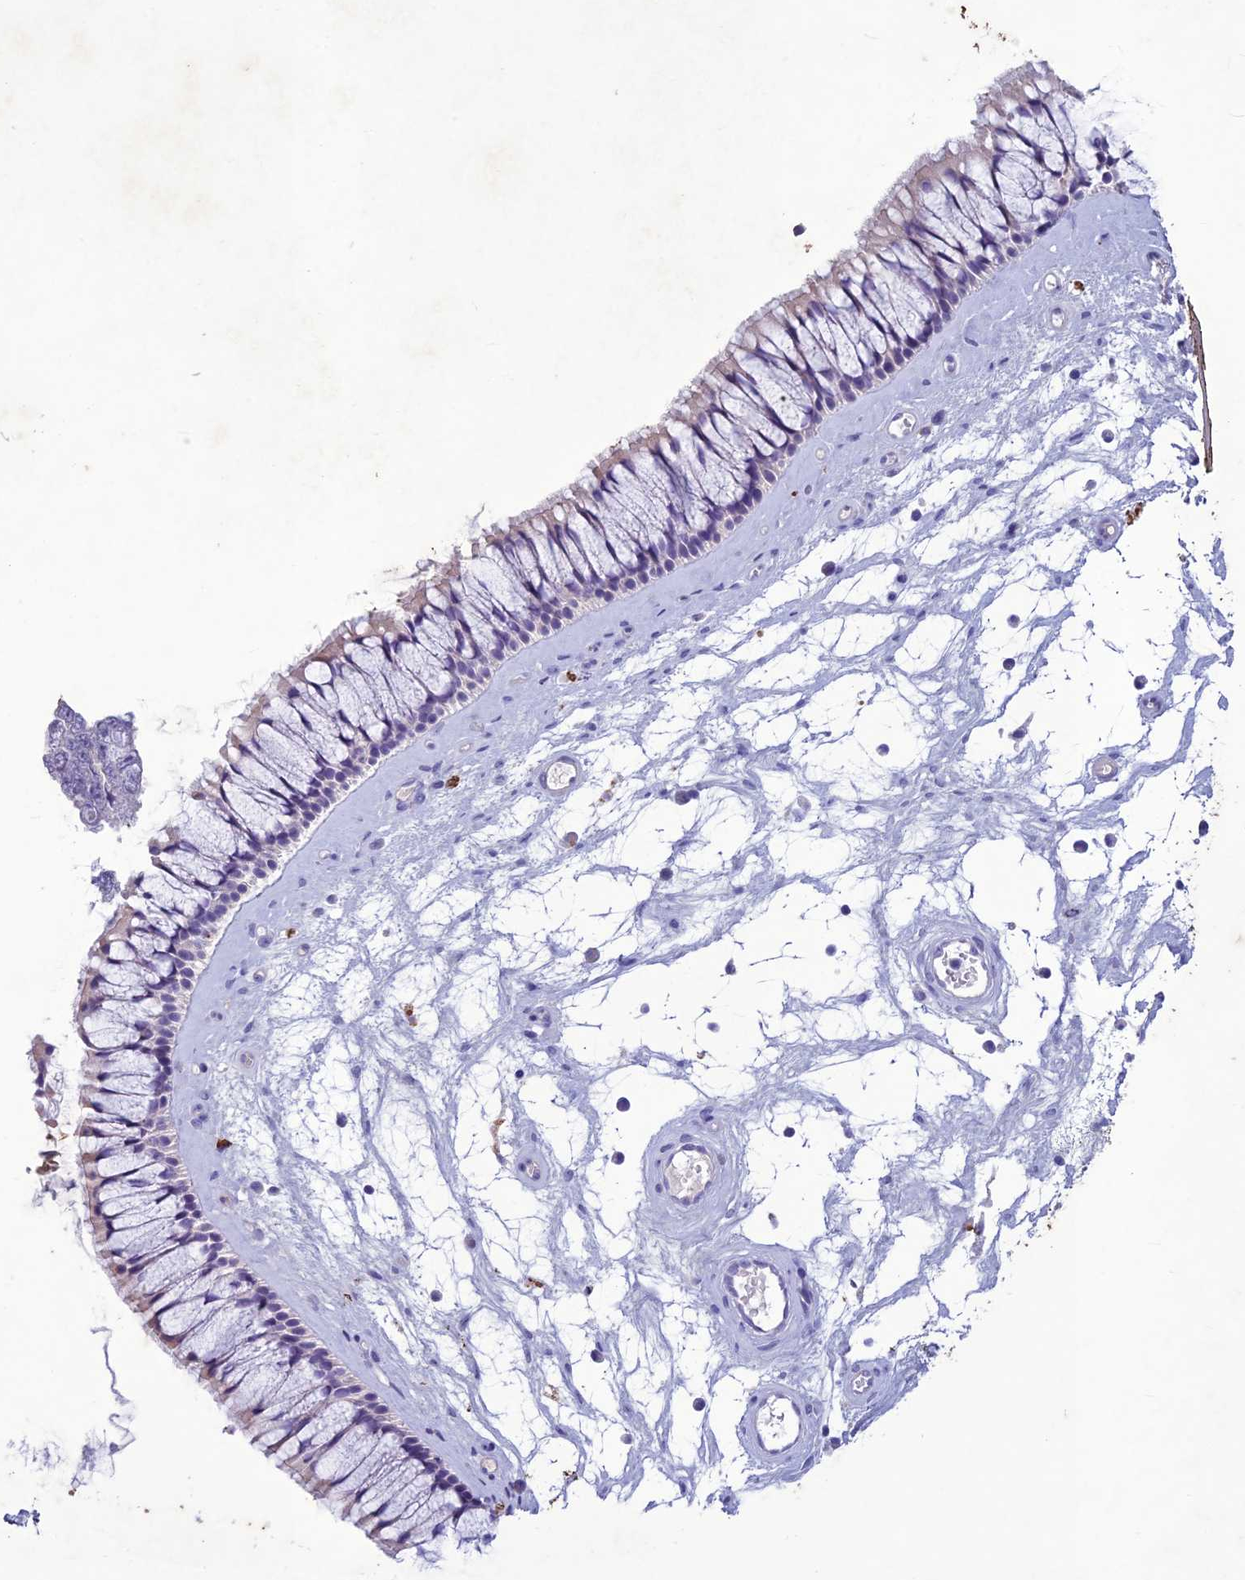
{"staining": {"intensity": "negative", "quantity": "none", "location": "none"}, "tissue": "nasopharynx", "cell_type": "Respiratory epithelial cells", "image_type": "normal", "snomed": [{"axis": "morphology", "description": "Normal tissue, NOS"}, {"axis": "topography", "description": "Nasopharynx"}], "caption": "The image demonstrates no significant staining in respiratory epithelial cells of nasopharynx.", "gene": "IFT172", "patient": {"sex": "male", "age": 64}}